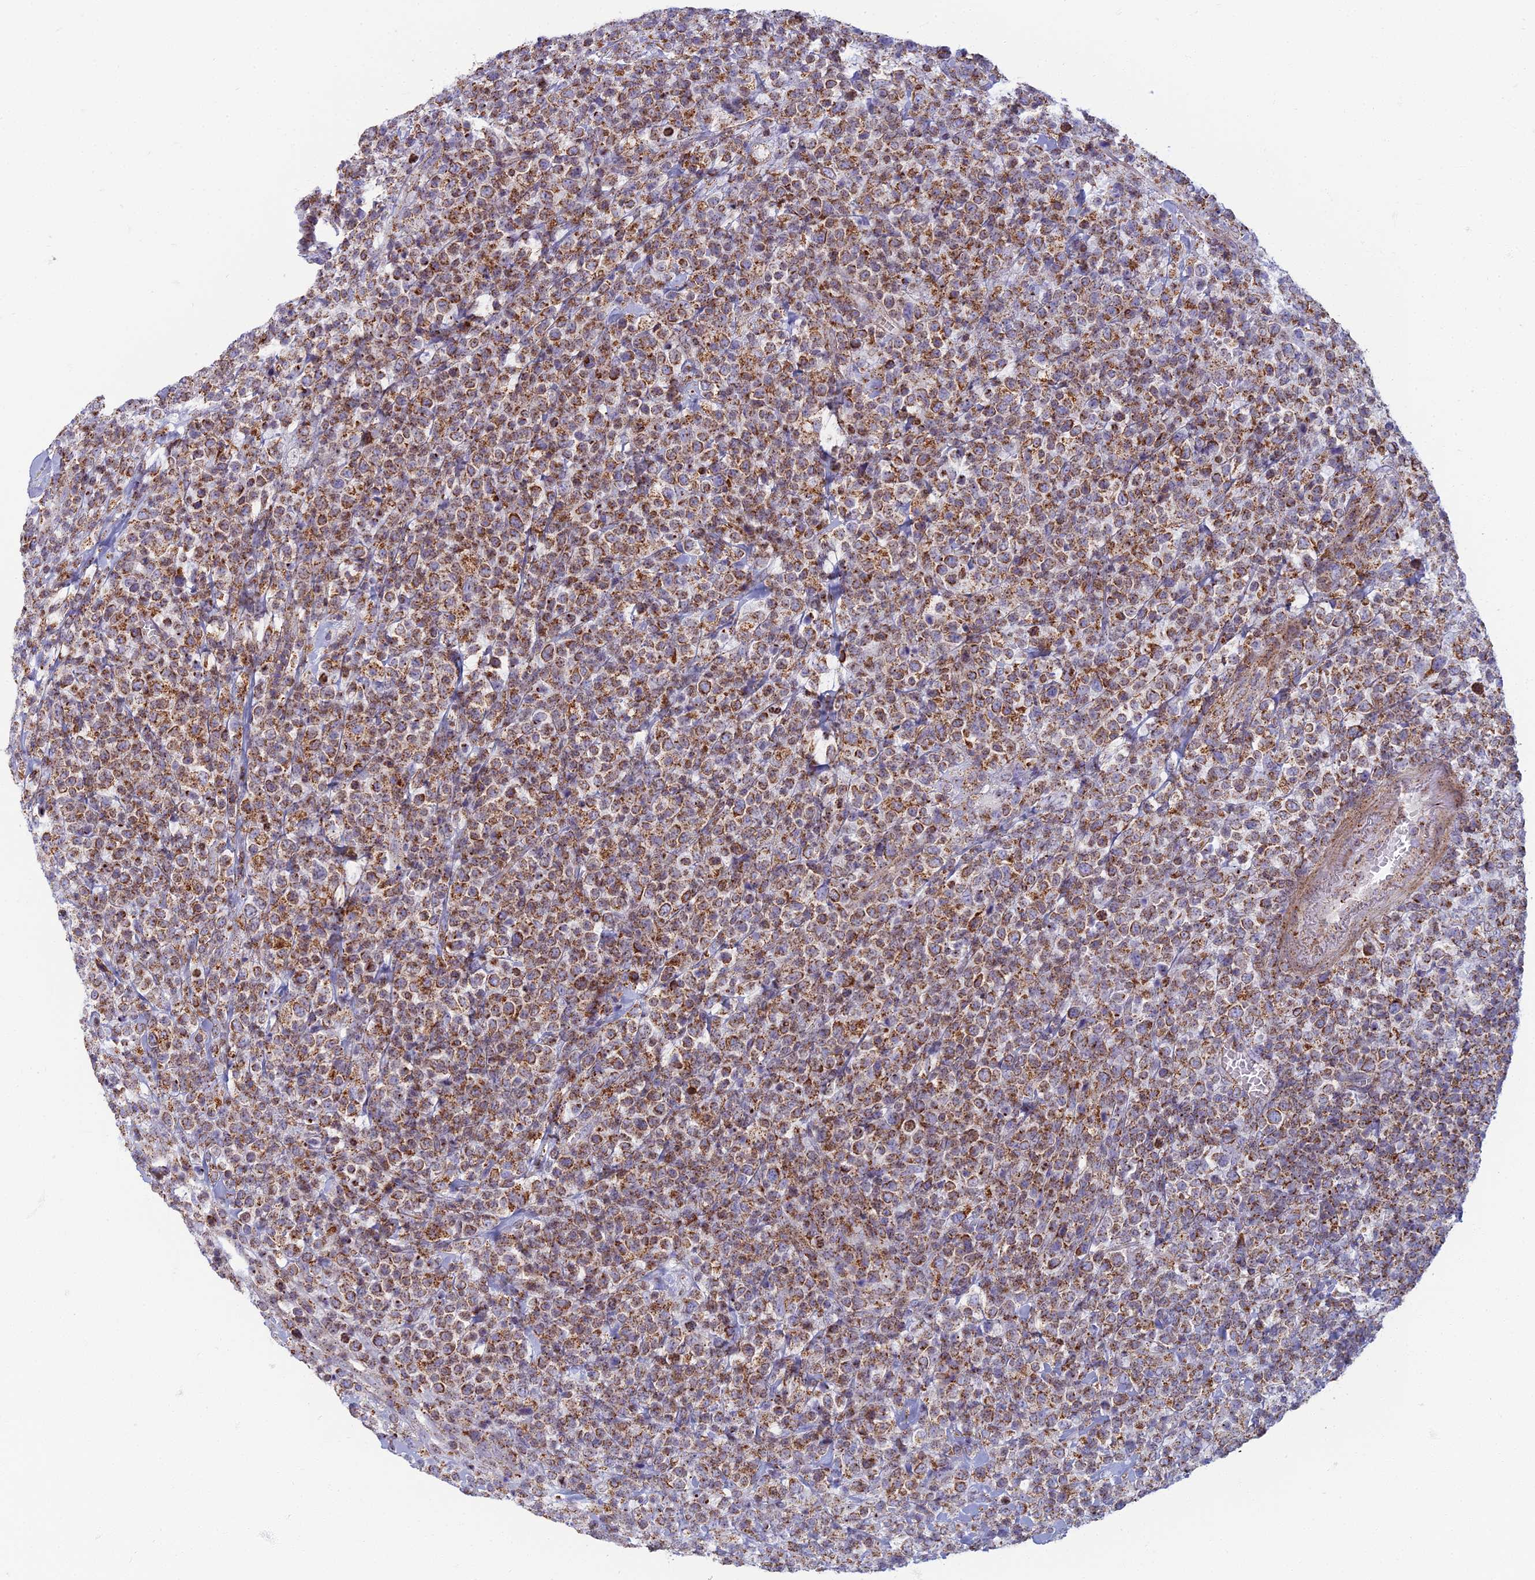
{"staining": {"intensity": "moderate", "quantity": ">75%", "location": "cytoplasmic/membranous"}, "tissue": "lymphoma", "cell_type": "Tumor cells", "image_type": "cancer", "snomed": [{"axis": "morphology", "description": "Malignant lymphoma, non-Hodgkin's type, High grade"}, {"axis": "topography", "description": "Colon"}], "caption": "Tumor cells demonstrate medium levels of moderate cytoplasmic/membranous staining in about >75% of cells in lymphoma. The staining was performed using DAB (3,3'-diaminobenzidine) to visualize the protein expression in brown, while the nuclei were stained in blue with hematoxylin (Magnification: 20x).", "gene": "CHMP4B", "patient": {"sex": "female", "age": 53}}